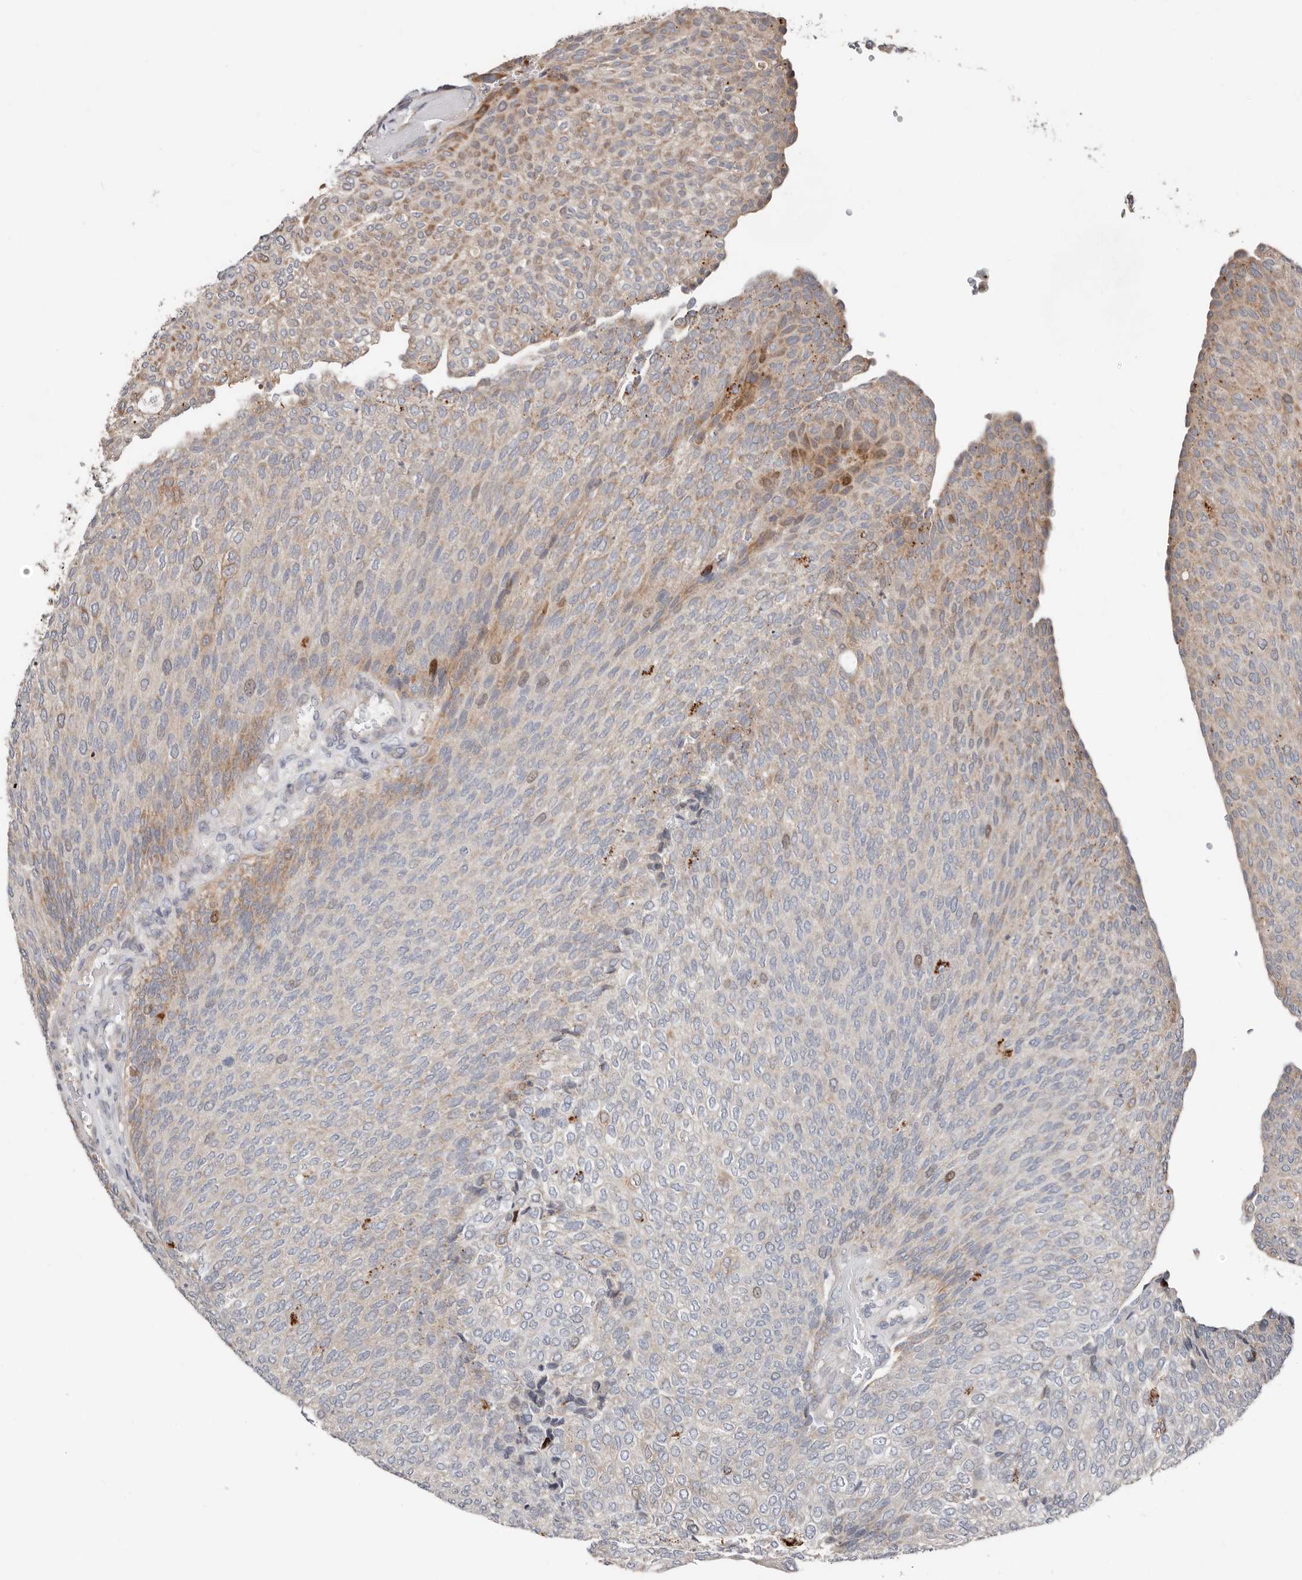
{"staining": {"intensity": "moderate", "quantity": "<25%", "location": "cytoplasmic/membranous"}, "tissue": "urothelial cancer", "cell_type": "Tumor cells", "image_type": "cancer", "snomed": [{"axis": "morphology", "description": "Urothelial carcinoma, Low grade"}, {"axis": "topography", "description": "Urinary bladder"}], "caption": "Protein analysis of urothelial carcinoma (low-grade) tissue exhibits moderate cytoplasmic/membranous staining in about <25% of tumor cells.", "gene": "SMYD4", "patient": {"sex": "female", "age": 79}}